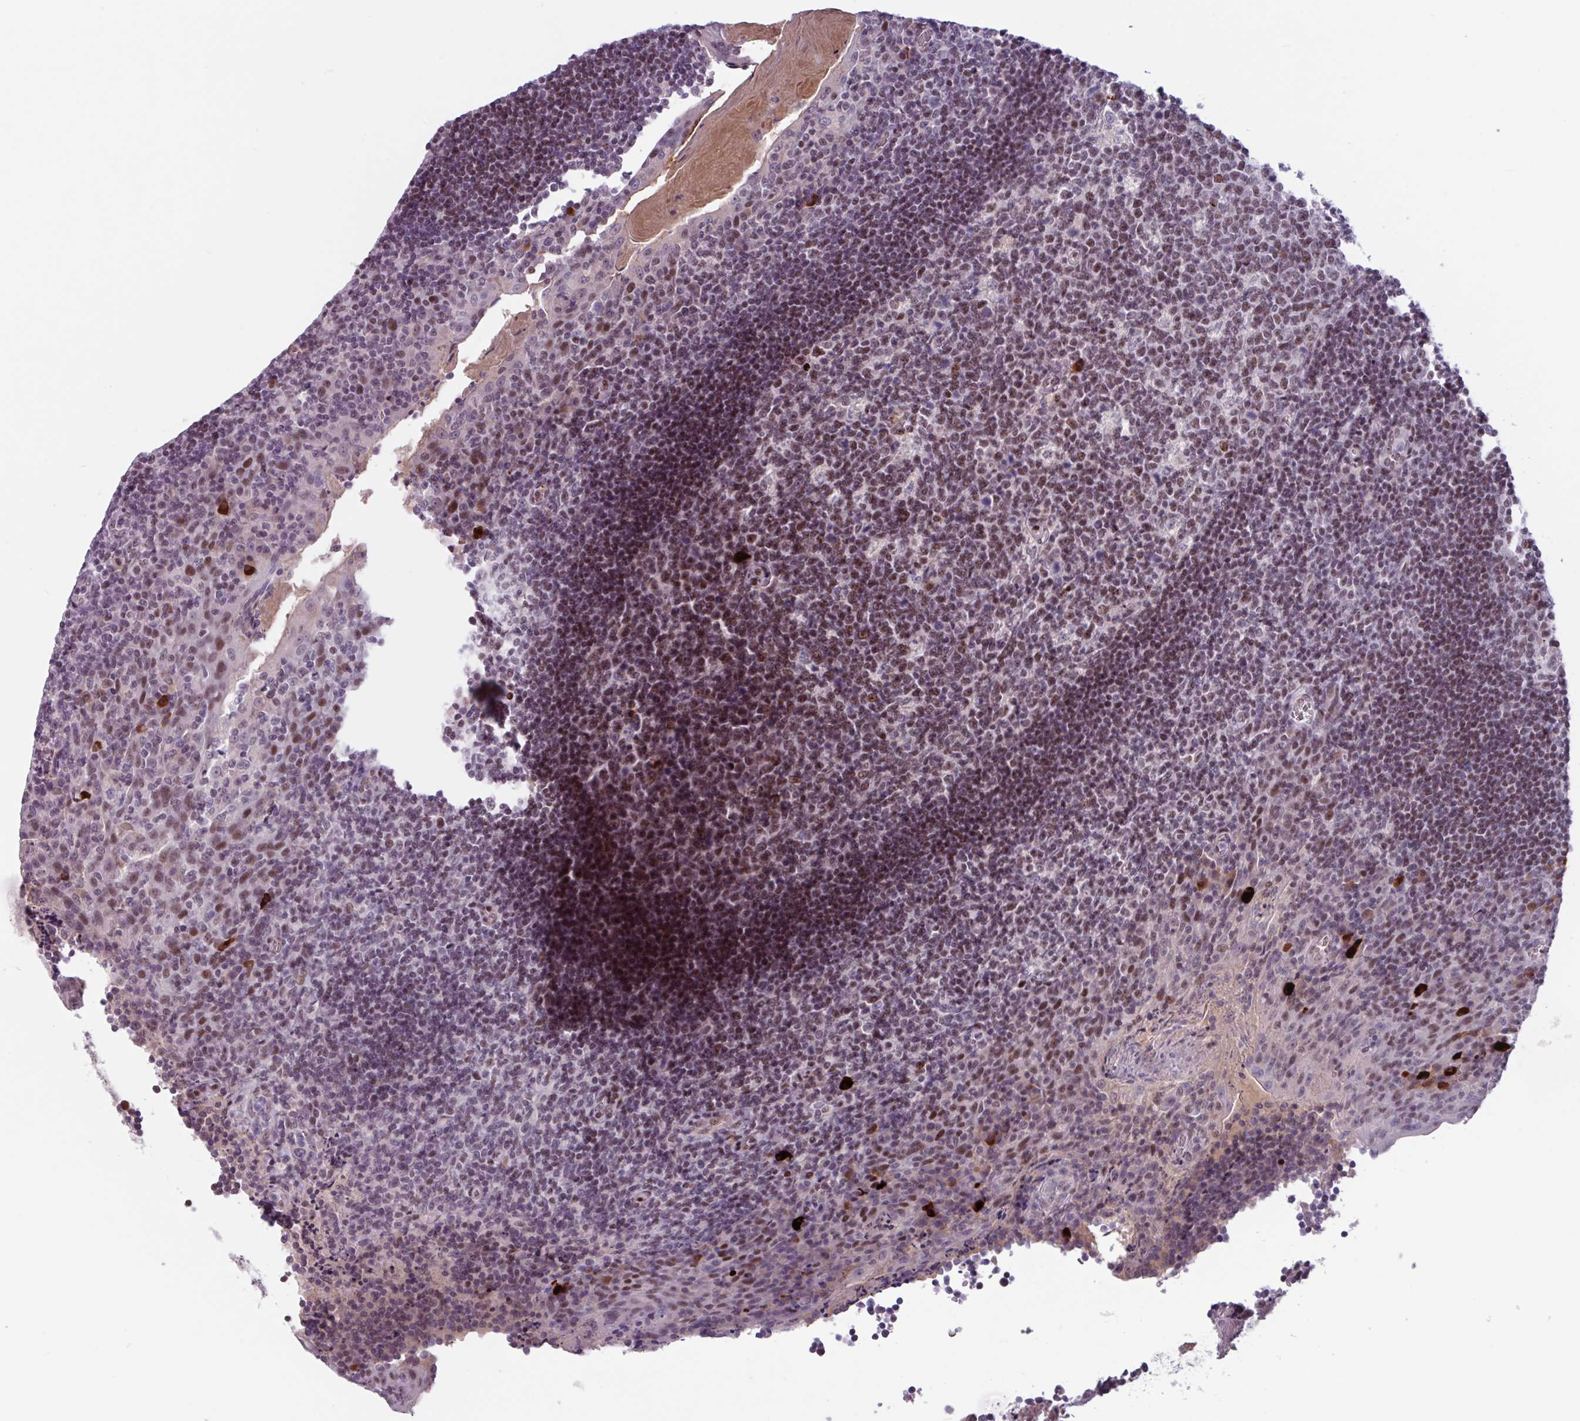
{"staining": {"intensity": "moderate", "quantity": "25%-75%", "location": "nuclear"}, "tissue": "tonsil", "cell_type": "Germinal center cells", "image_type": "normal", "snomed": [{"axis": "morphology", "description": "Normal tissue, NOS"}, {"axis": "topography", "description": "Tonsil"}], "caption": "Immunohistochemistry (IHC) image of benign human tonsil stained for a protein (brown), which exhibits medium levels of moderate nuclear staining in approximately 25%-75% of germinal center cells.", "gene": "ZNF575", "patient": {"sex": "male", "age": 17}}